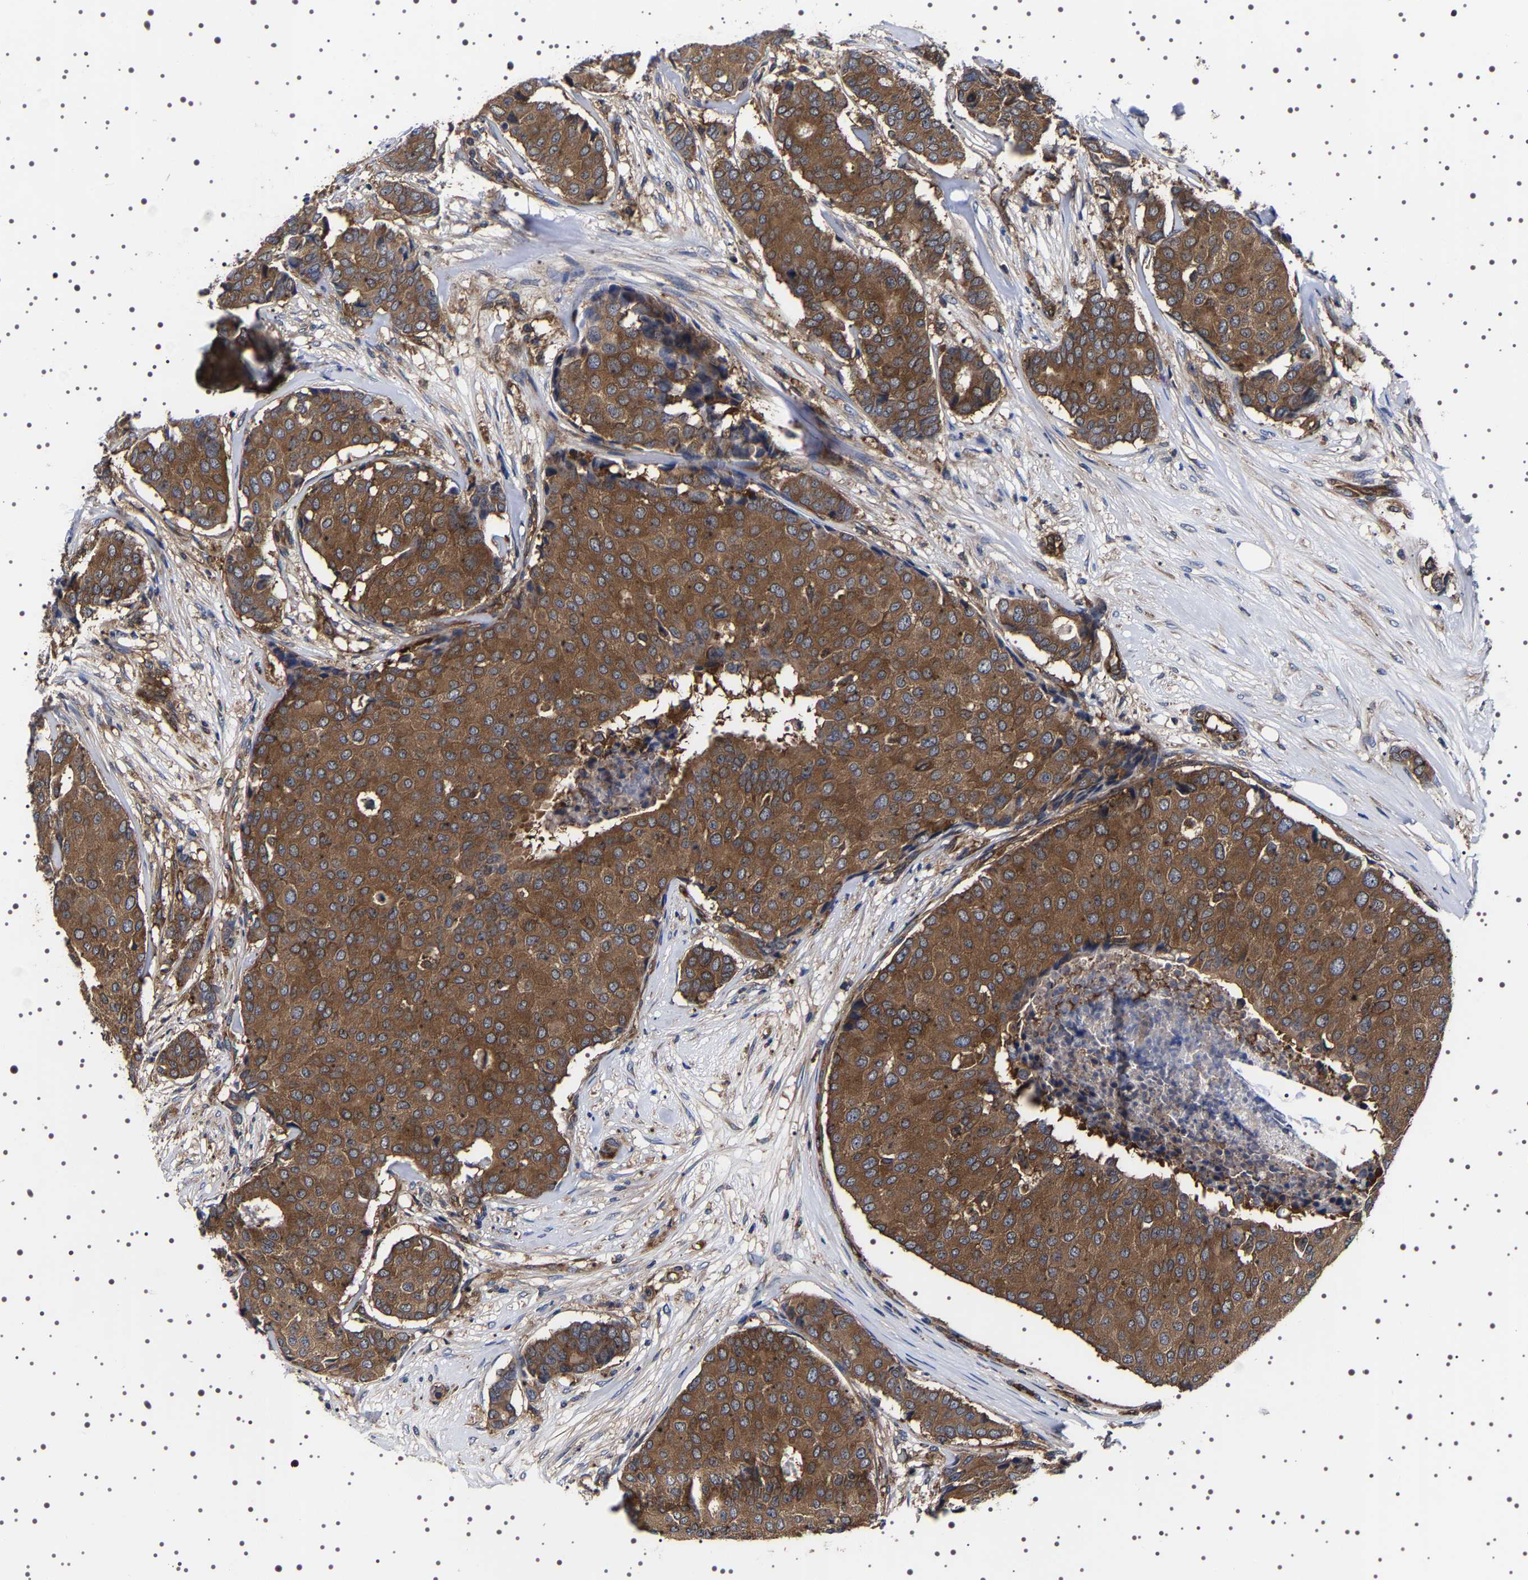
{"staining": {"intensity": "moderate", "quantity": ">75%", "location": "cytoplasmic/membranous"}, "tissue": "breast cancer", "cell_type": "Tumor cells", "image_type": "cancer", "snomed": [{"axis": "morphology", "description": "Duct carcinoma"}, {"axis": "topography", "description": "Breast"}], "caption": "Immunohistochemical staining of human breast cancer (intraductal carcinoma) shows medium levels of moderate cytoplasmic/membranous protein positivity in about >75% of tumor cells. (brown staining indicates protein expression, while blue staining denotes nuclei).", "gene": "DARS1", "patient": {"sex": "female", "age": 75}}